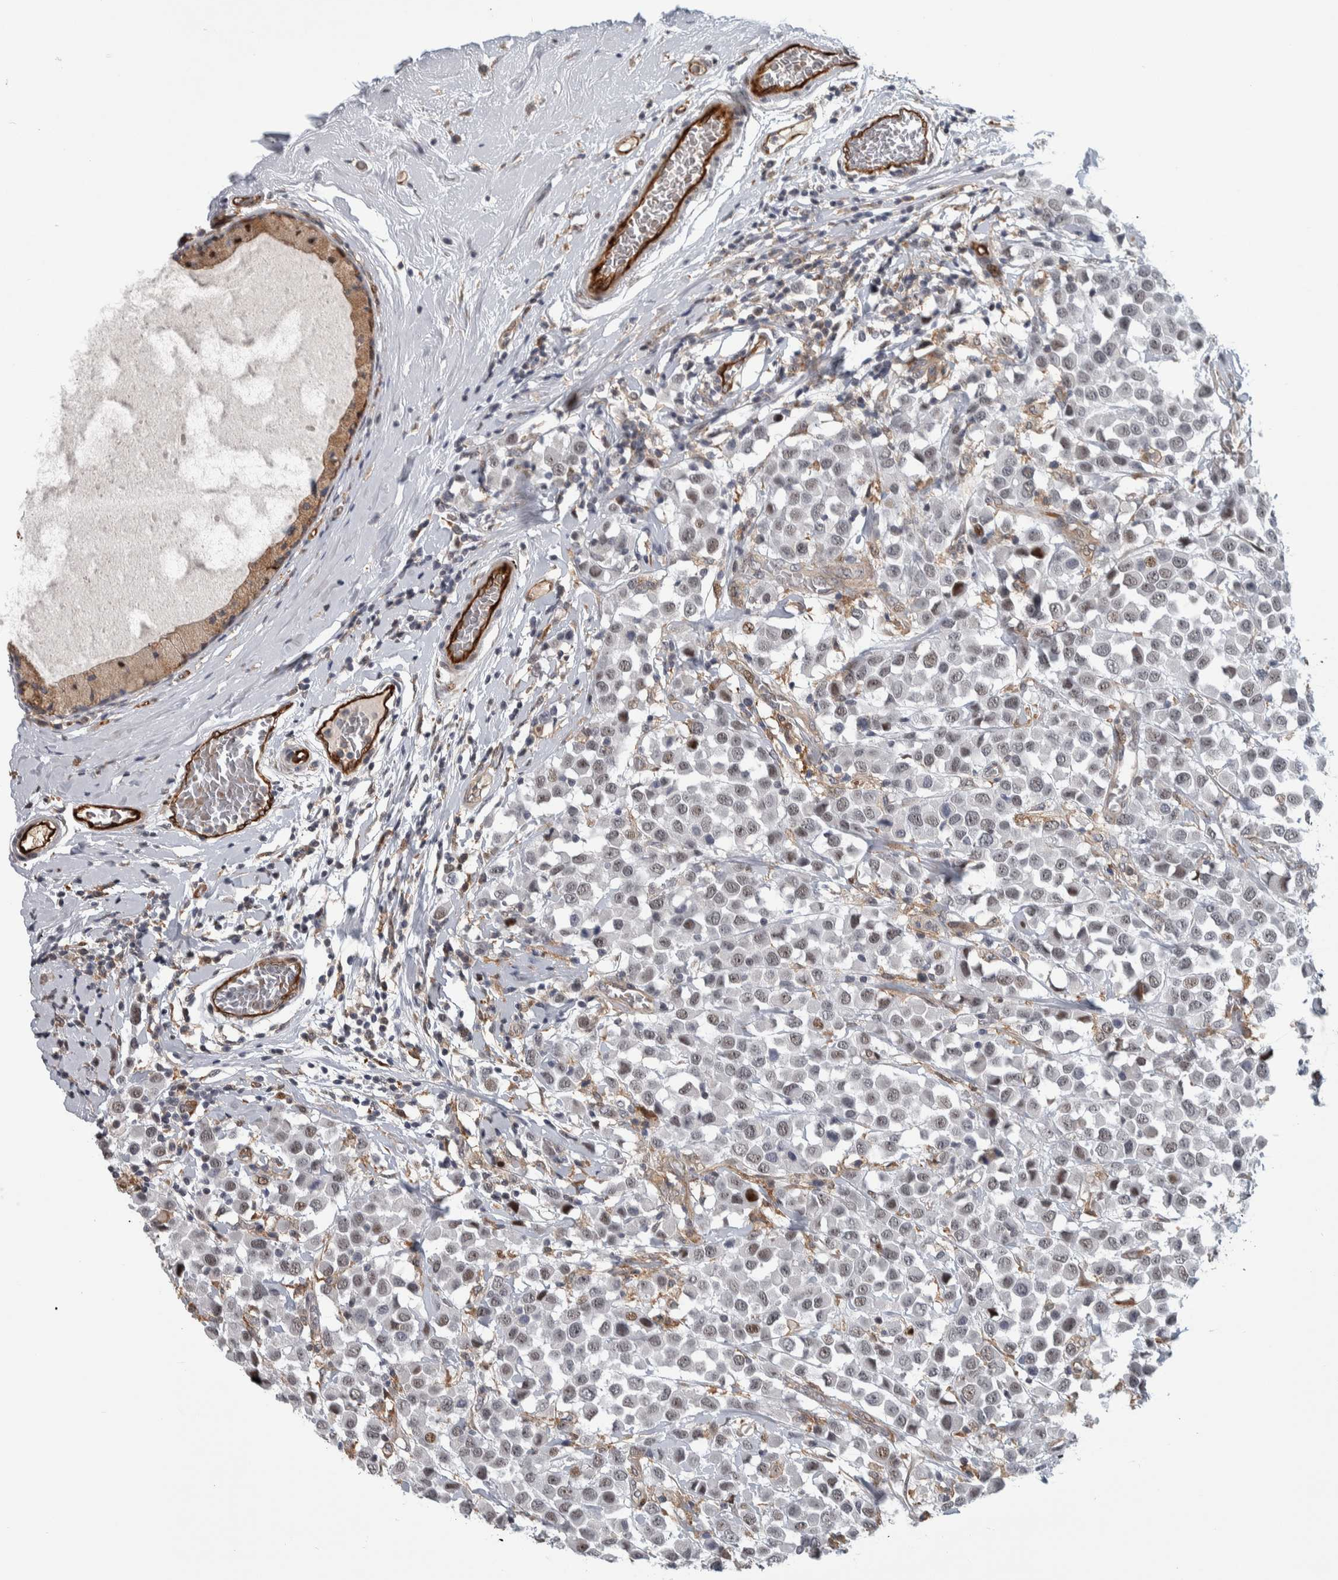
{"staining": {"intensity": "weak", "quantity": ">75%", "location": "nuclear"}, "tissue": "breast cancer", "cell_type": "Tumor cells", "image_type": "cancer", "snomed": [{"axis": "morphology", "description": "Duct carcinoma"}, {"axis": "topography", "description": "Breast"}], "caption": "This is an image of immunohistochemistry staining of breast cancer (intraductal carcinoma), which shows weak positivity in the nuclear of tumor cells.", "gene": "MSL1", "patient": {"sex": "female", "age": 61}}